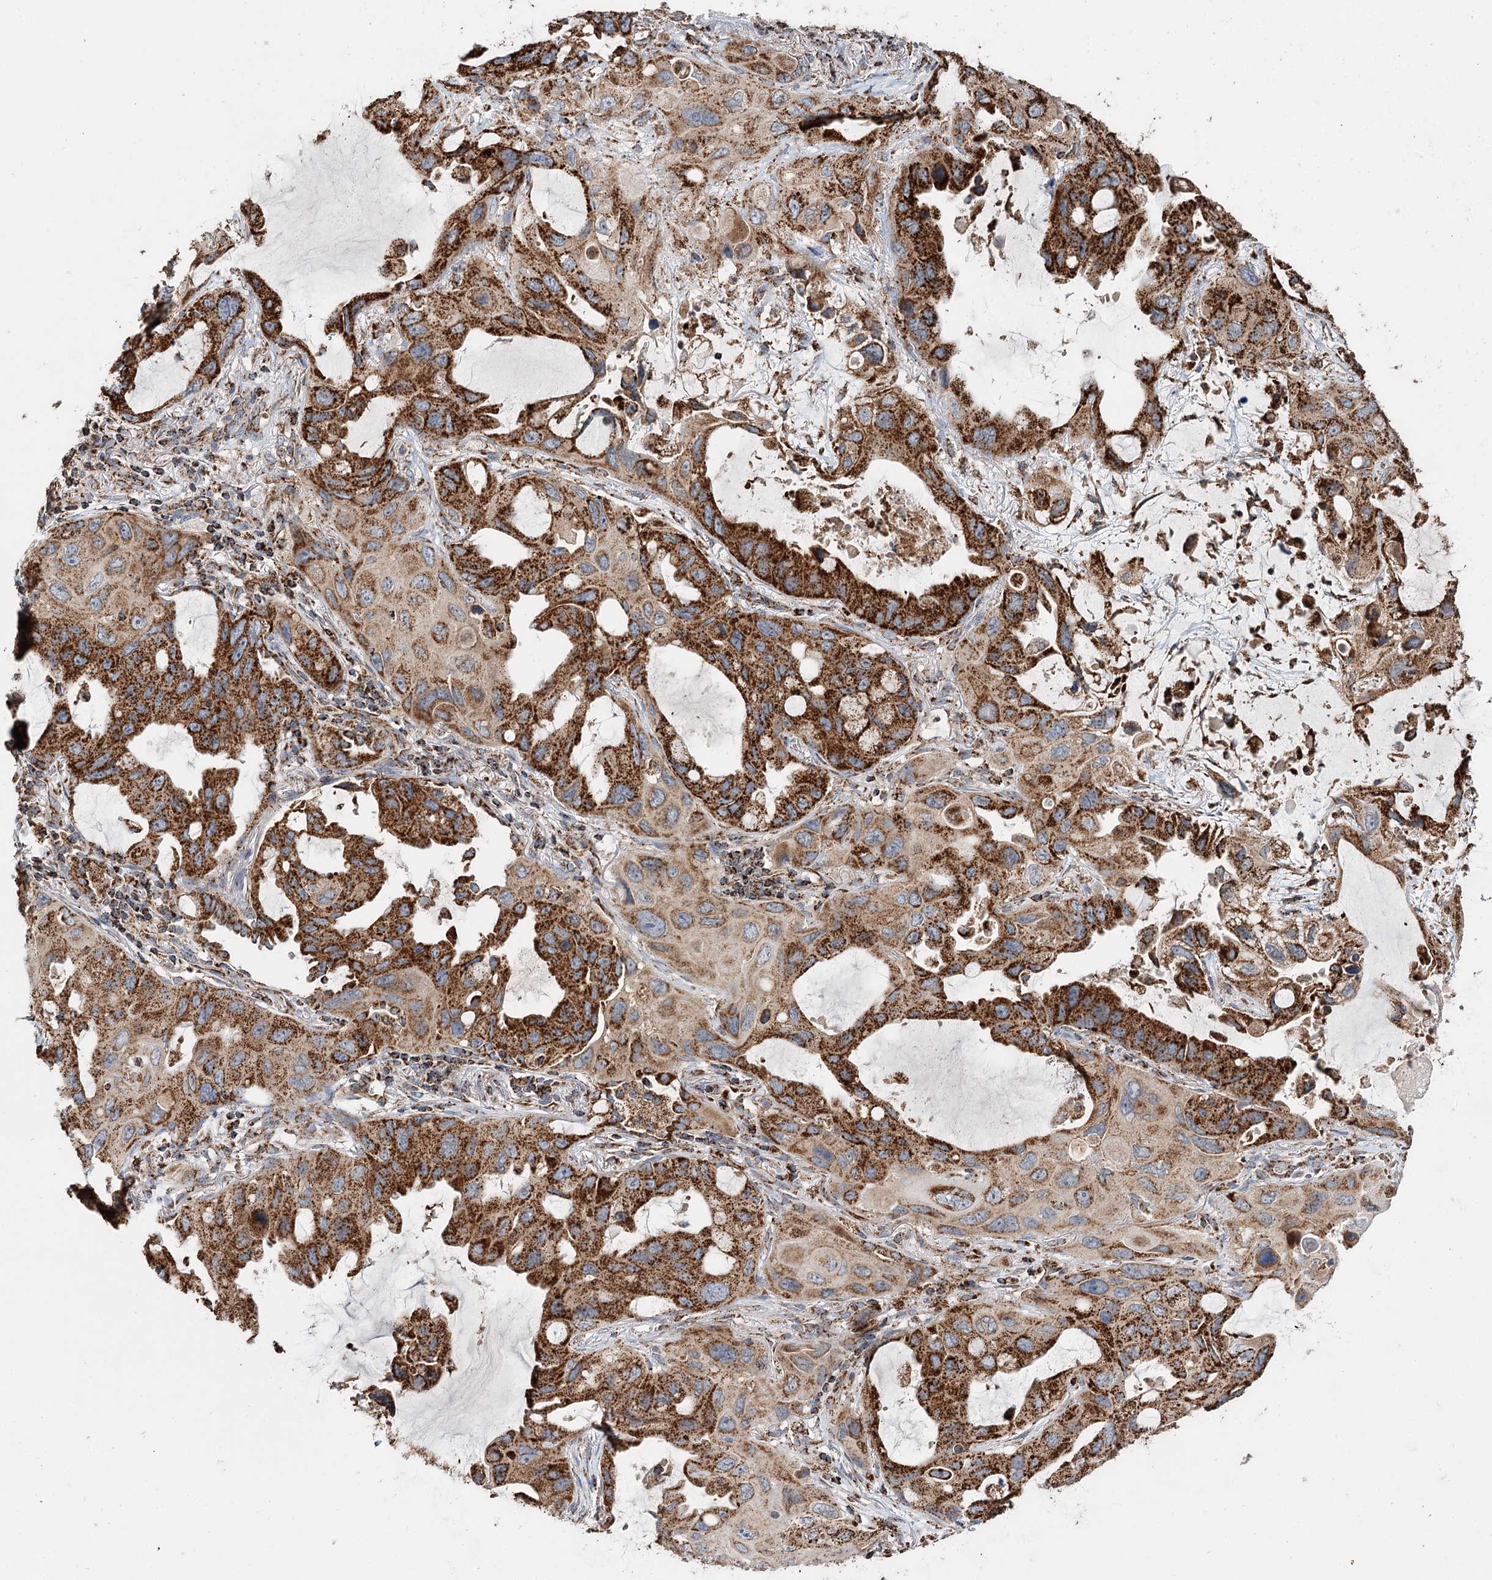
{"staining": {"intensity": "strong", "quantity": ">75%", "location": "cytoplasmic/membranous"}, "tissue": "lung cancer", "cell_type": "Tumor cells", "image_type": "cancer", "snomed": [{"axis": "morphology", "description": "Squamous cell carcinoma, NOS"}, {"axis": "topography", "description": "Lung"}], "caption": "High-power microscopy captured an immunohistochemistry (IHC) histopathology image of lung cancer (squamous cell carcinoma), revealing strong cytoplasmic/membranous positivity in approximately >75% of tumor cells. The staining is performed using DAB brown chromogen to label protein expression. The nuclei are counter-stained blue using hematoxylin.", "gene": "APH1A", "patient": {"sex": "female", "age": 73}}